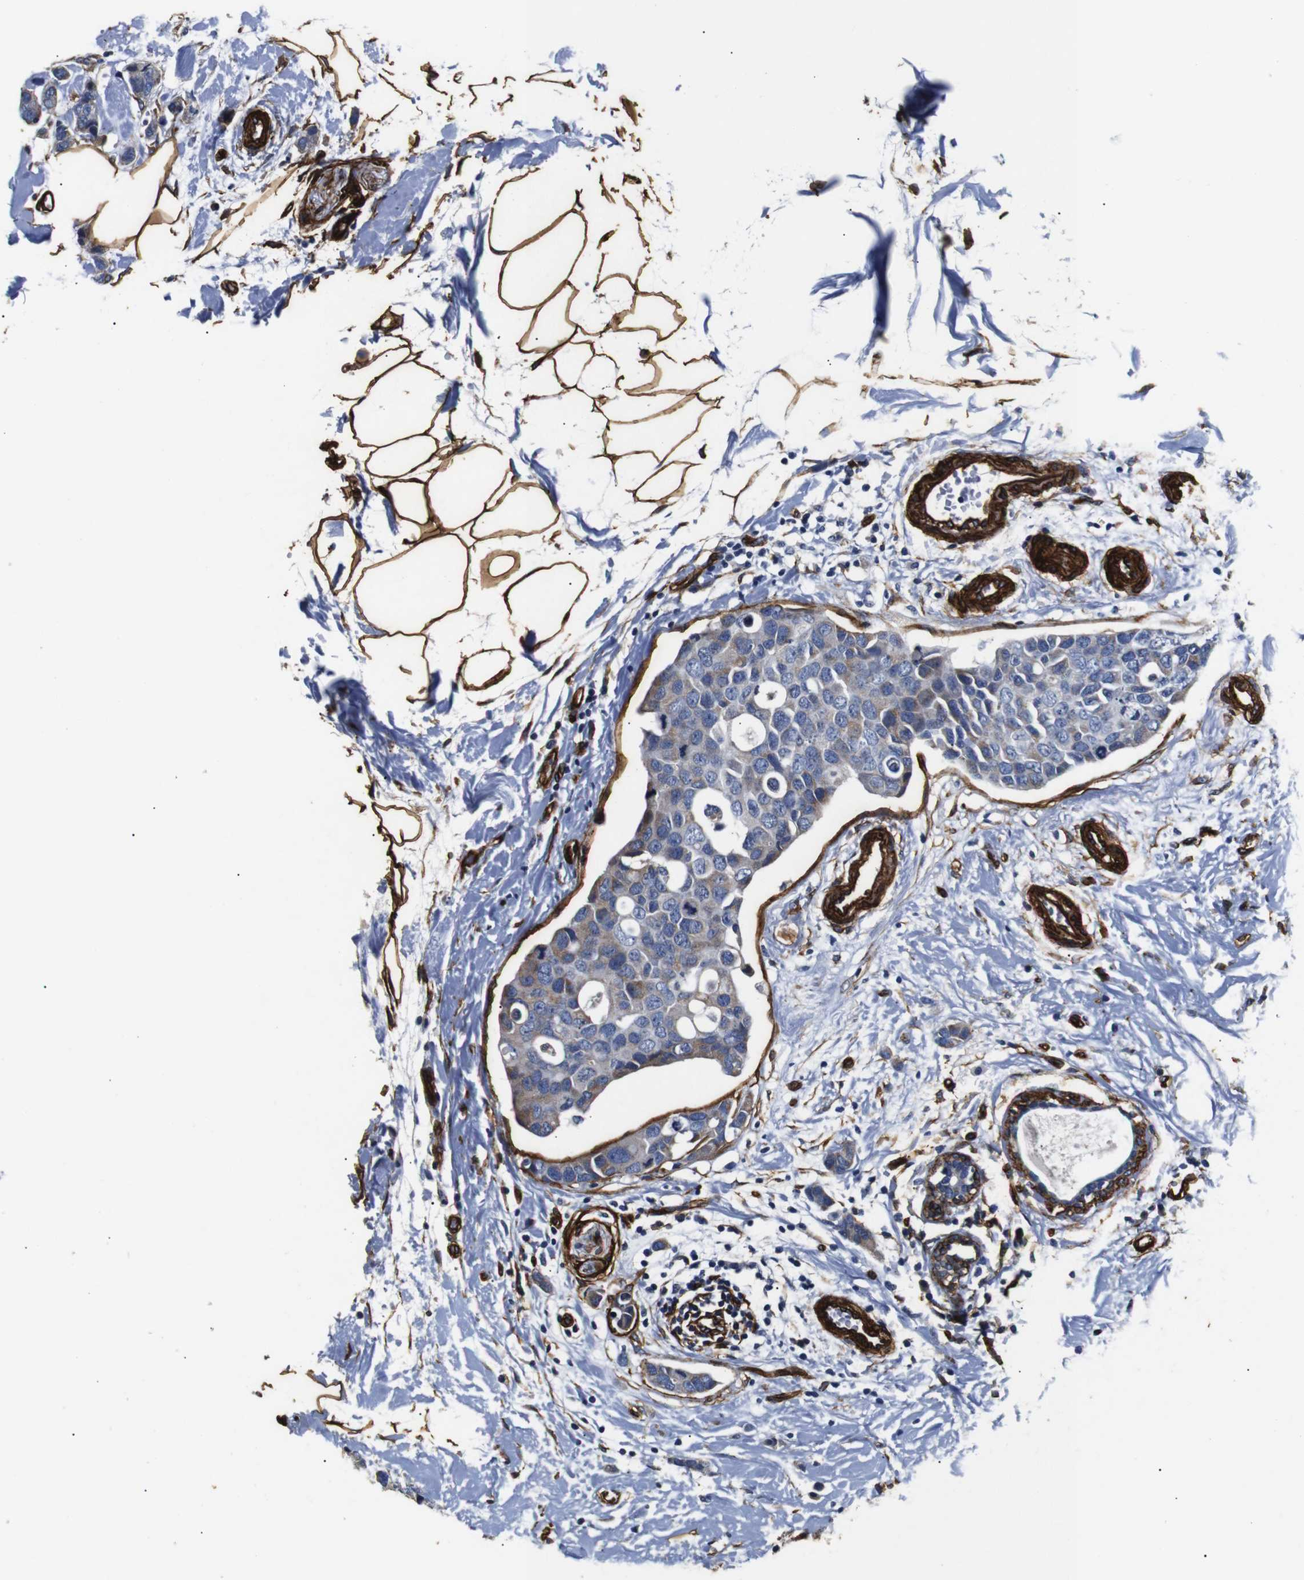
{"staining": {"intensity": "weak", "quantity": "25%-75%", "location": "cytoplasmic/membranous"}, "tissue": "breast cancer", "cell_type": "Tumor cells", "image_type": "cancer", "snomed": [{"axis": "morphology", "description": "Normal tissue, NOS"}, {"axis": "morphology", "description": "Duct carcinoma"}, {"axis": "topography", "description": "Breast"}], "caption": "Immunohistochemical staining of human breast cancer exhibits low levels of weak cytoplasmic/membranous protein expression in approximately 25%-75% of tumor cells.", "gene": "CAV2", "patient": {"sex": "female", "age": 50}}